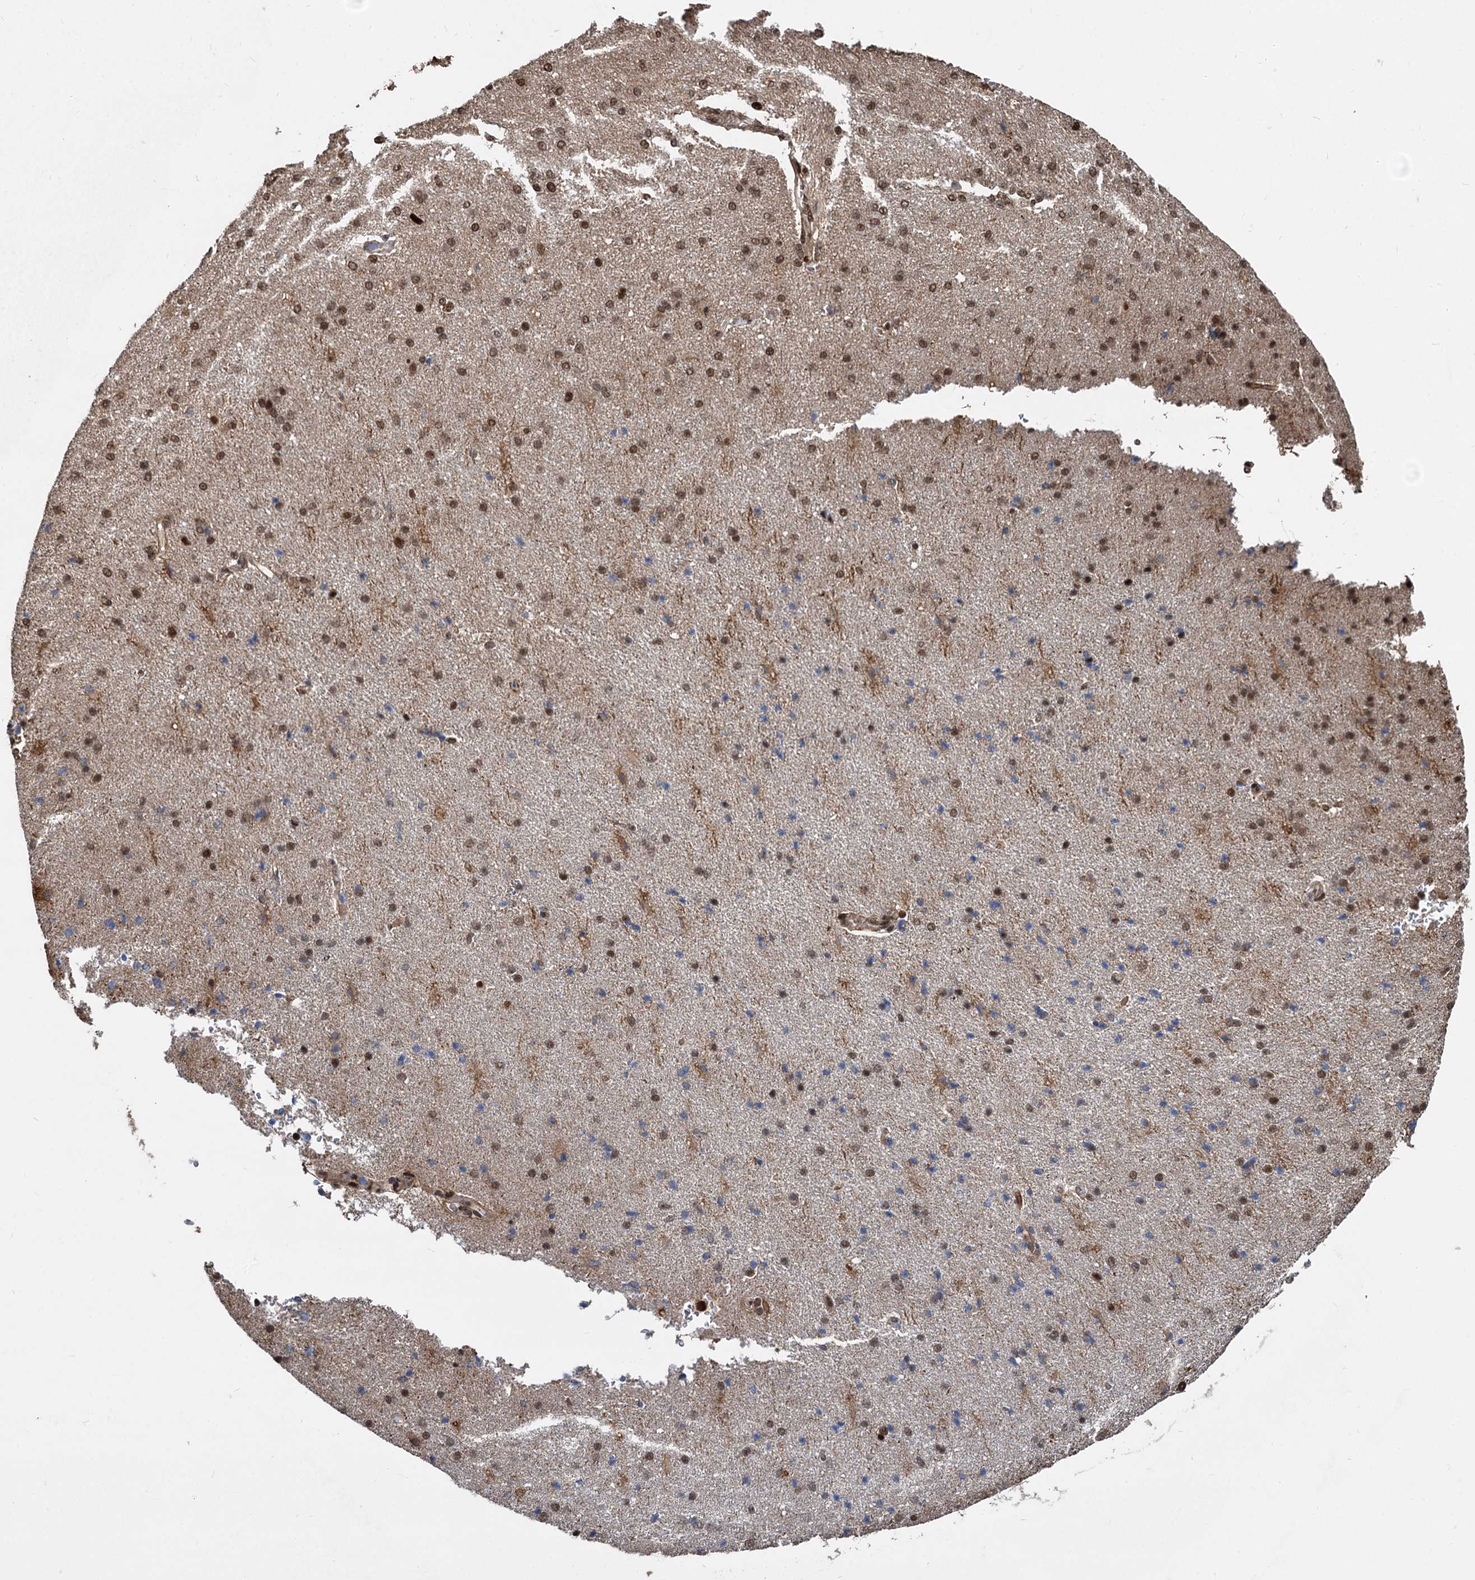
{"staining": {"intensity": "moderate", "quantity": ">75%", "location": "cytoplasmic/membranous,nuclear"}, "tissue": "cerebral cortex", "cell_type": "Endothelial cells", "image_type": "normal", "snomed": [{"axis": "morphology", "description": "Normal tissue, NOS"}, {"axis": "topography", "description": "Cerebral cortex"}], "caption": "A brown stain shows moderate cytoplasmic/membranous,nuclear staining of a protein in endothelial cells of benign human cerebral cortex. (DAB (3,3'-diaminobenzidine) IHC with brightfield microscopy, high magnification).", "gene": "ANKRD49", "patient": {"sex": "male", "age": 62}}